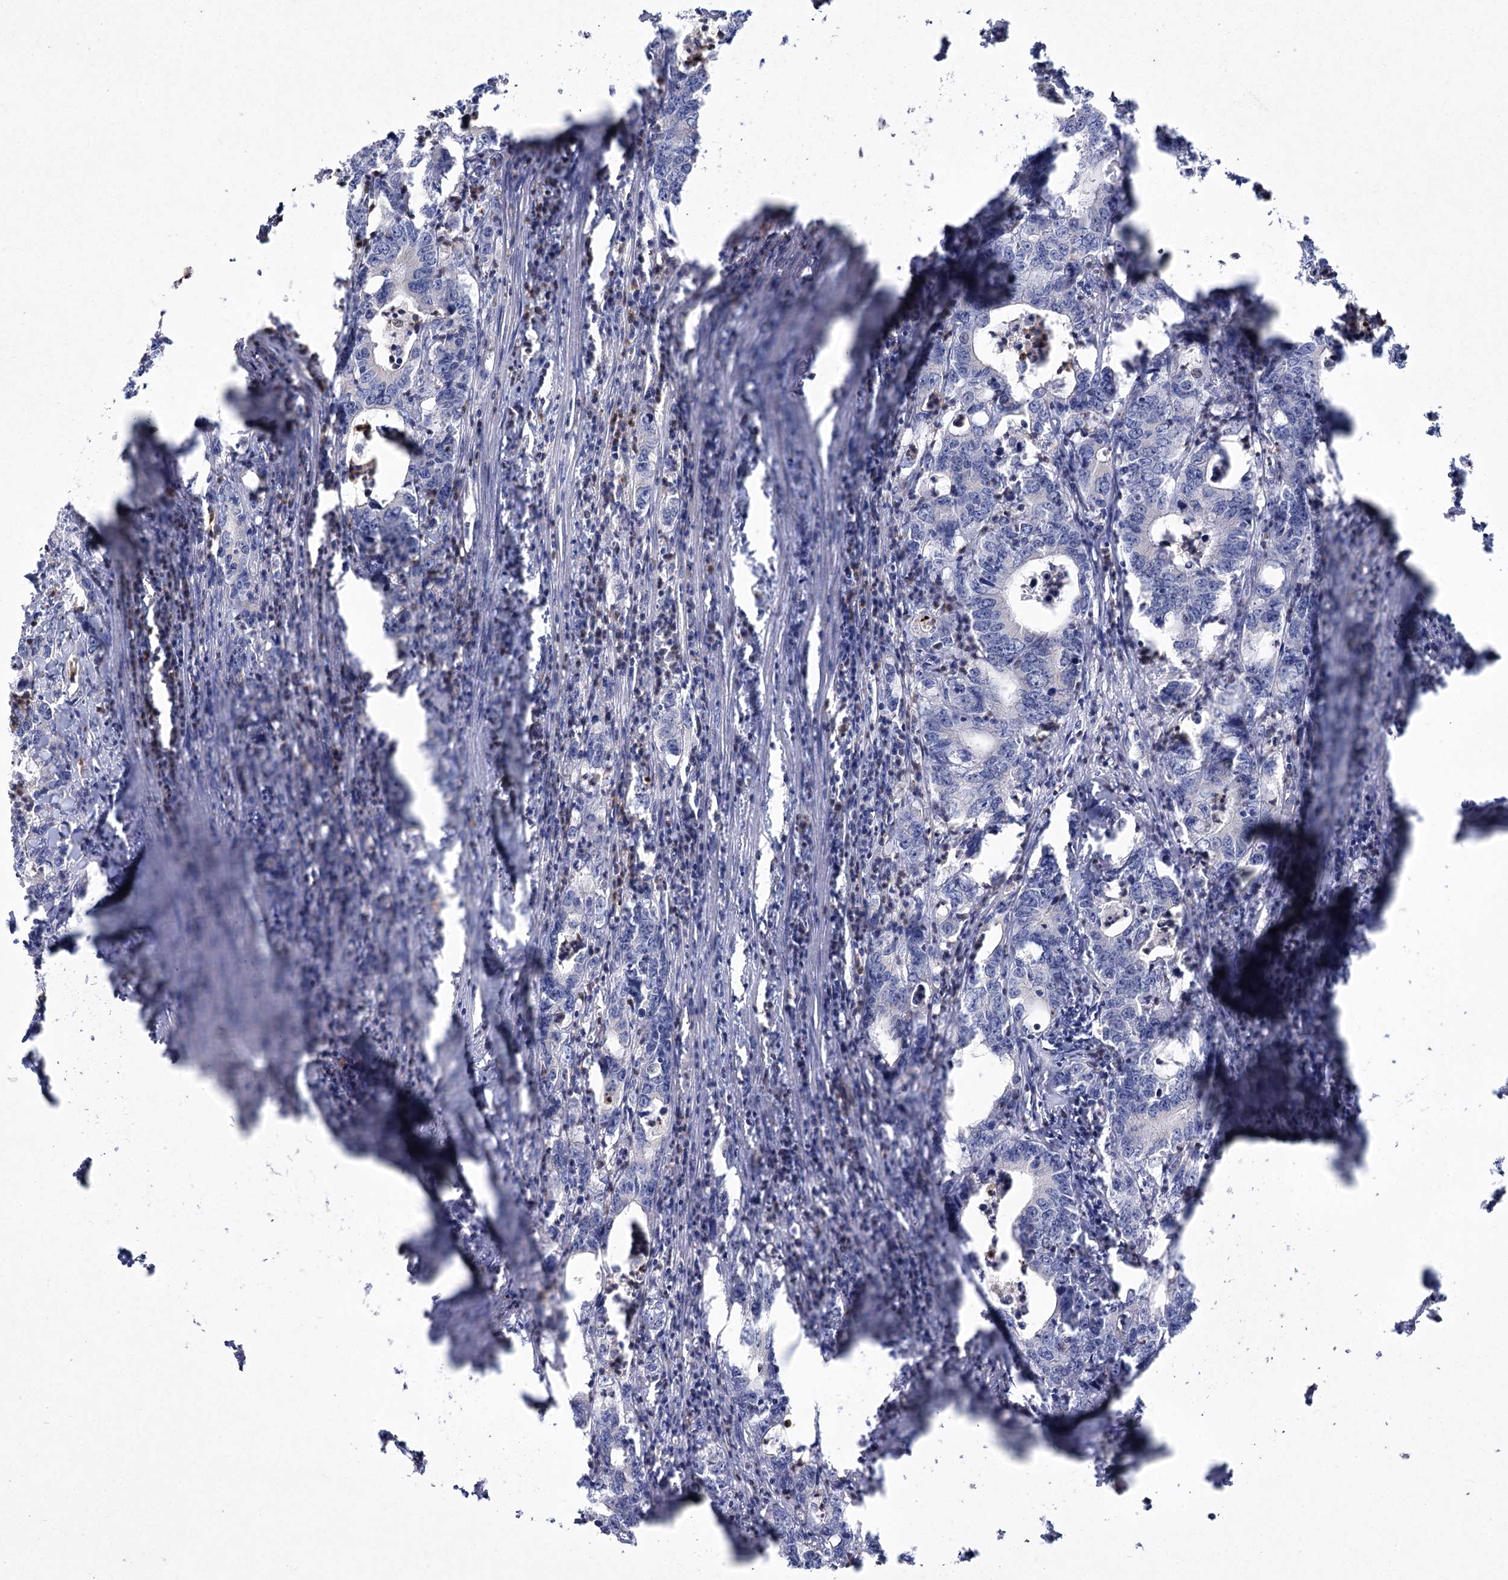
{"staining": {"intensity": "negative", "quantity": "none", "location": "none"}, "tissue": "colorectal cancer", "cell_type": "Tumor cells", "image_type": "cancer", "snomed": [{"axis": "morphology", "description": "Adenocarcinoma, NOS"}, {"axis": "topography", "description": "Colon"}], "caption": "A high-resolution image shows IHC staining of adenocarcinoma (colorectal), which reveals no significant staining in tumor cells.", "gene": "NIPAL4", "patient": {"sex": "female", "age": 75}}